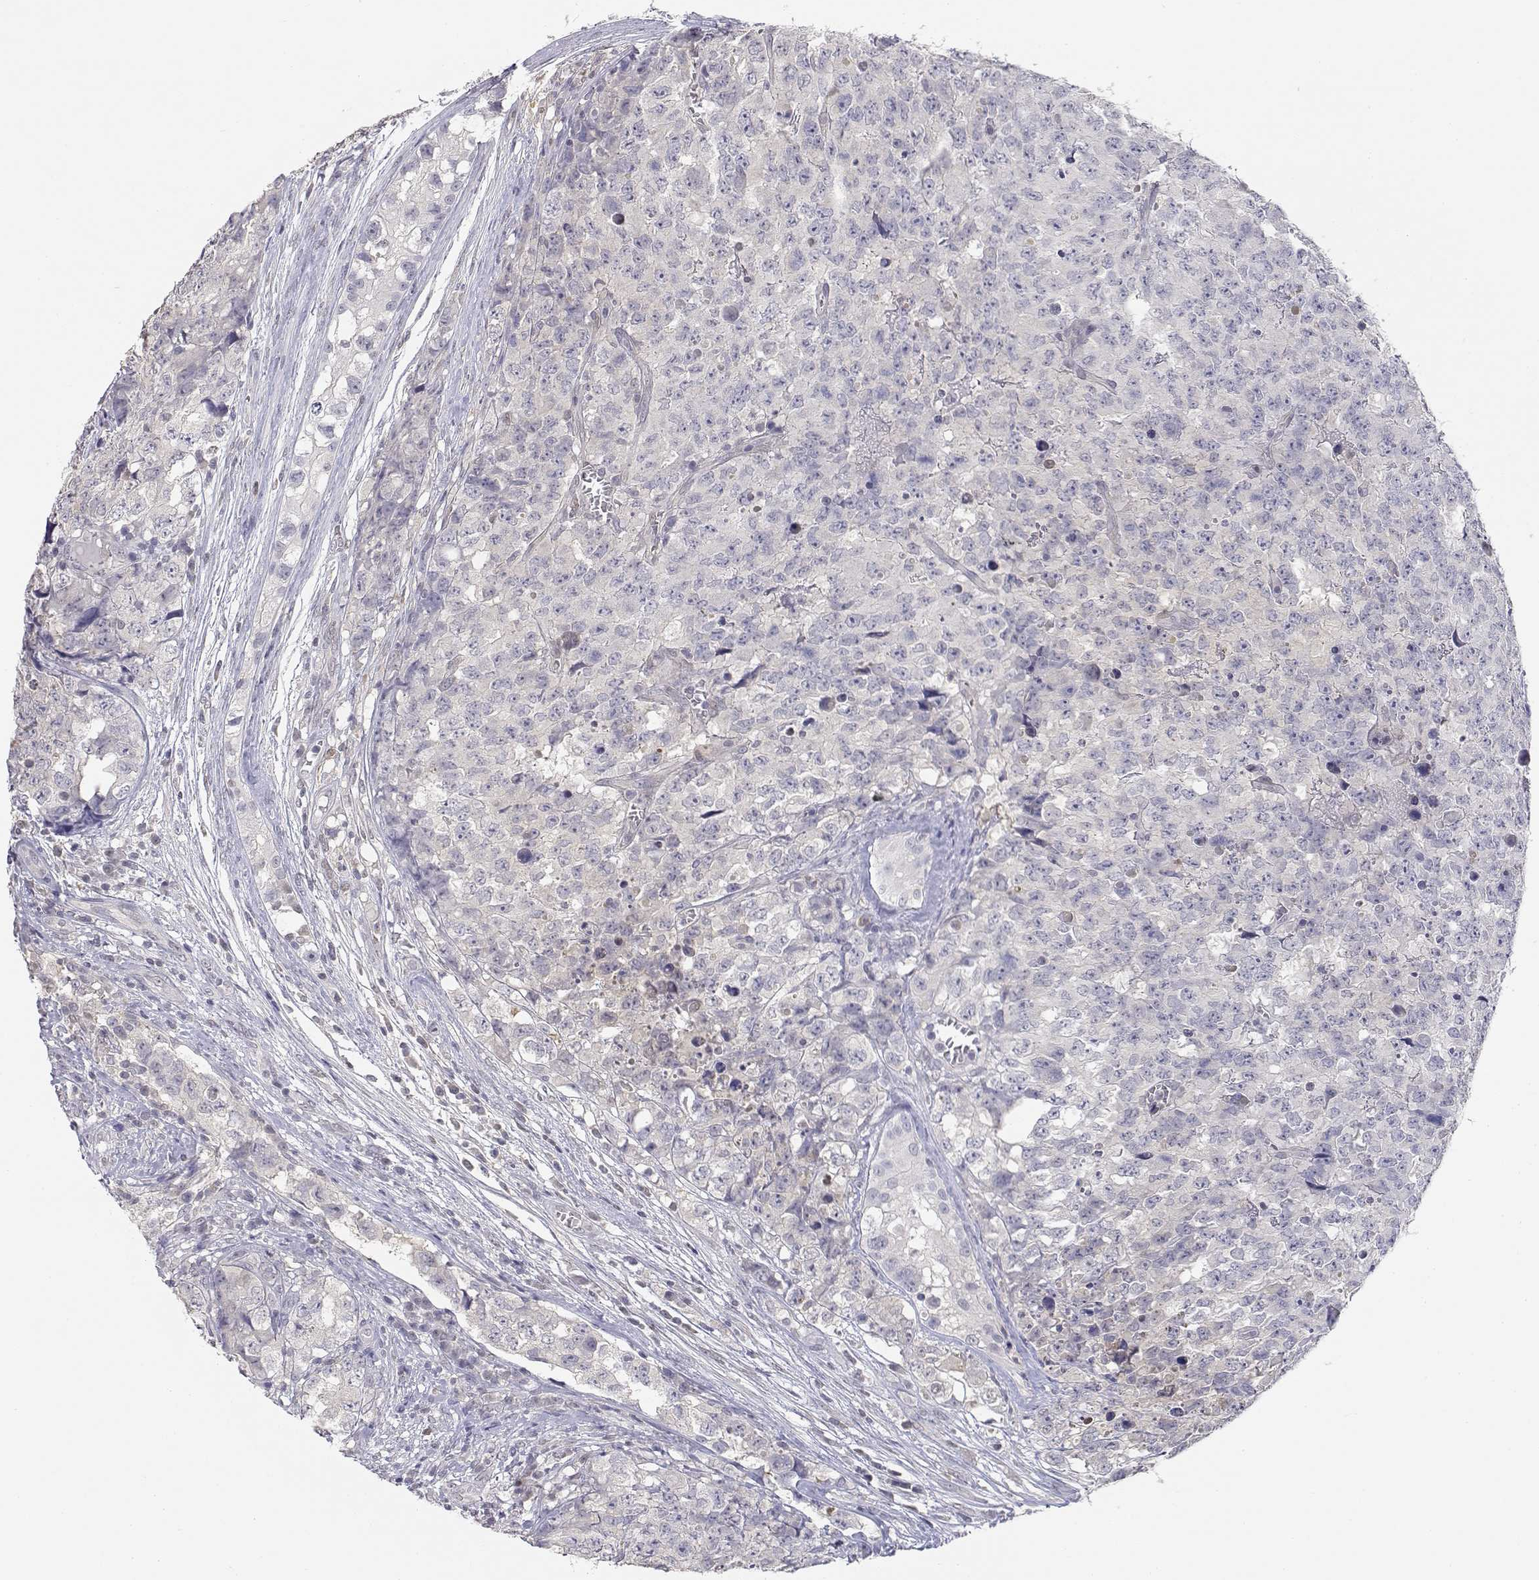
{"staining": {"intensity": "negative", "quantity": "none", "location": "none"}, "tissue": "testis cancer", "cell_type": "Tumor cells", "image_type": "cancer", "snomed": [{"axis": "morphology", "description": "Carcinoma, Embryonal, NOS"}, {"axis": "topography", "description": "Testis"}], "caption": "Immunohistochemistry (IHC) image of neoplastic tissue: human testis embryonal carcinoma stained with DAB (3,3'-diaminobenzidine) exhibits no significant protein positivity in tumor cells.", "gene": "ADA", "patient": {"sex": "male", "age": 23}}